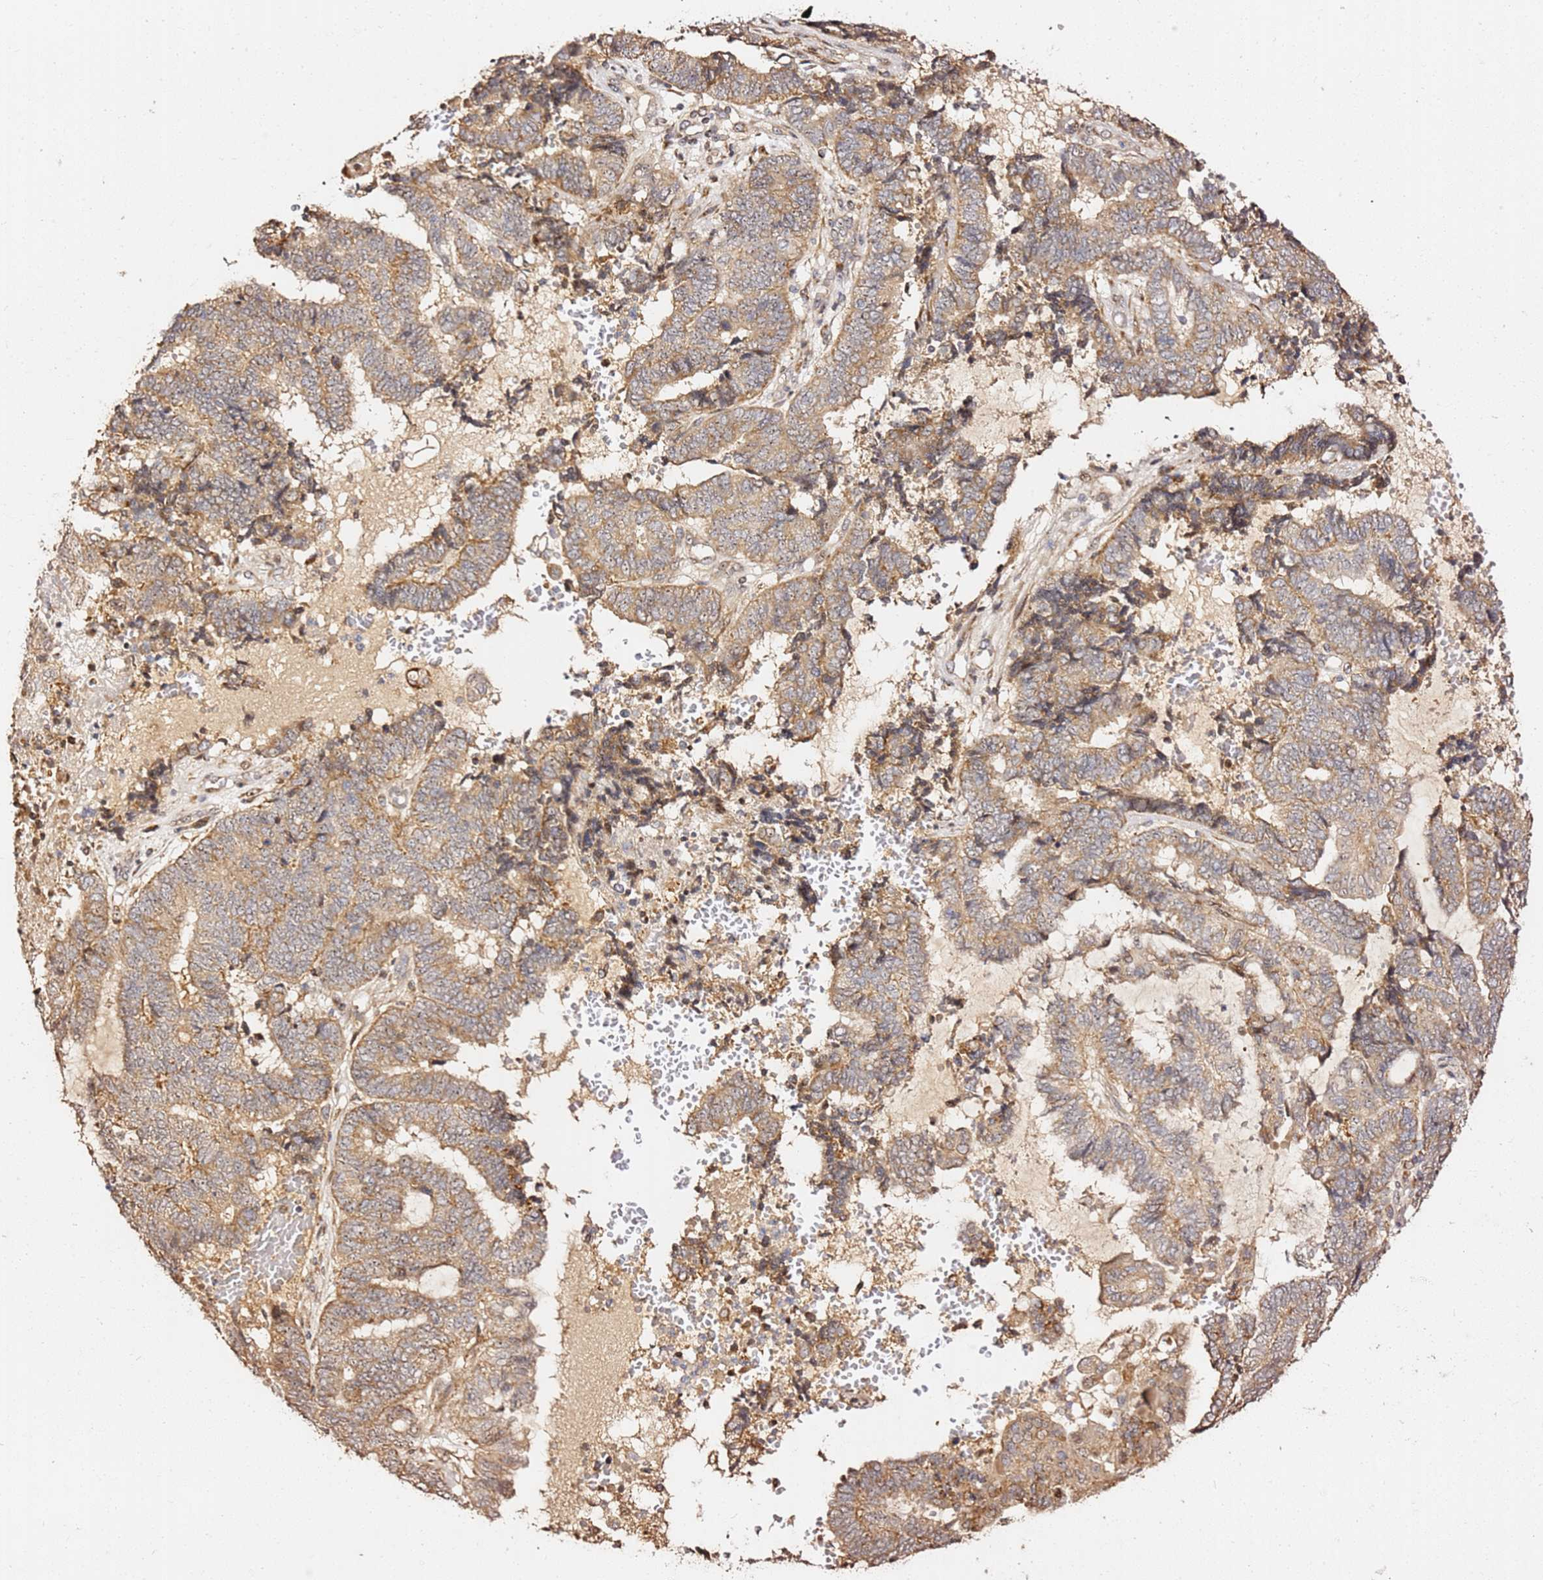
{"staining": {"intensity": "moderate", "quantity": ">75%", "location": "cytoplasmic/membranous"}, "tissue": "endometrial cancer", "cell_type": "Tumor cells", "image_type": "cancer", "snomed": [{"axis": "morphology", "description": "Adenocarcinoma, NOS"}, {"axis": "topography", "description": "Uterus"}, {"axis": "topography", "description": "Endometrium"}], "caption": "Endometrial cancer (adenocarcinoma) stained with a brown dye reveals moderate cytoplasmic/membranous positive positivity in approximately >75% of tumor cells.", "gene": "KIF25", "patient": {"sex": "female", "age": 70}}